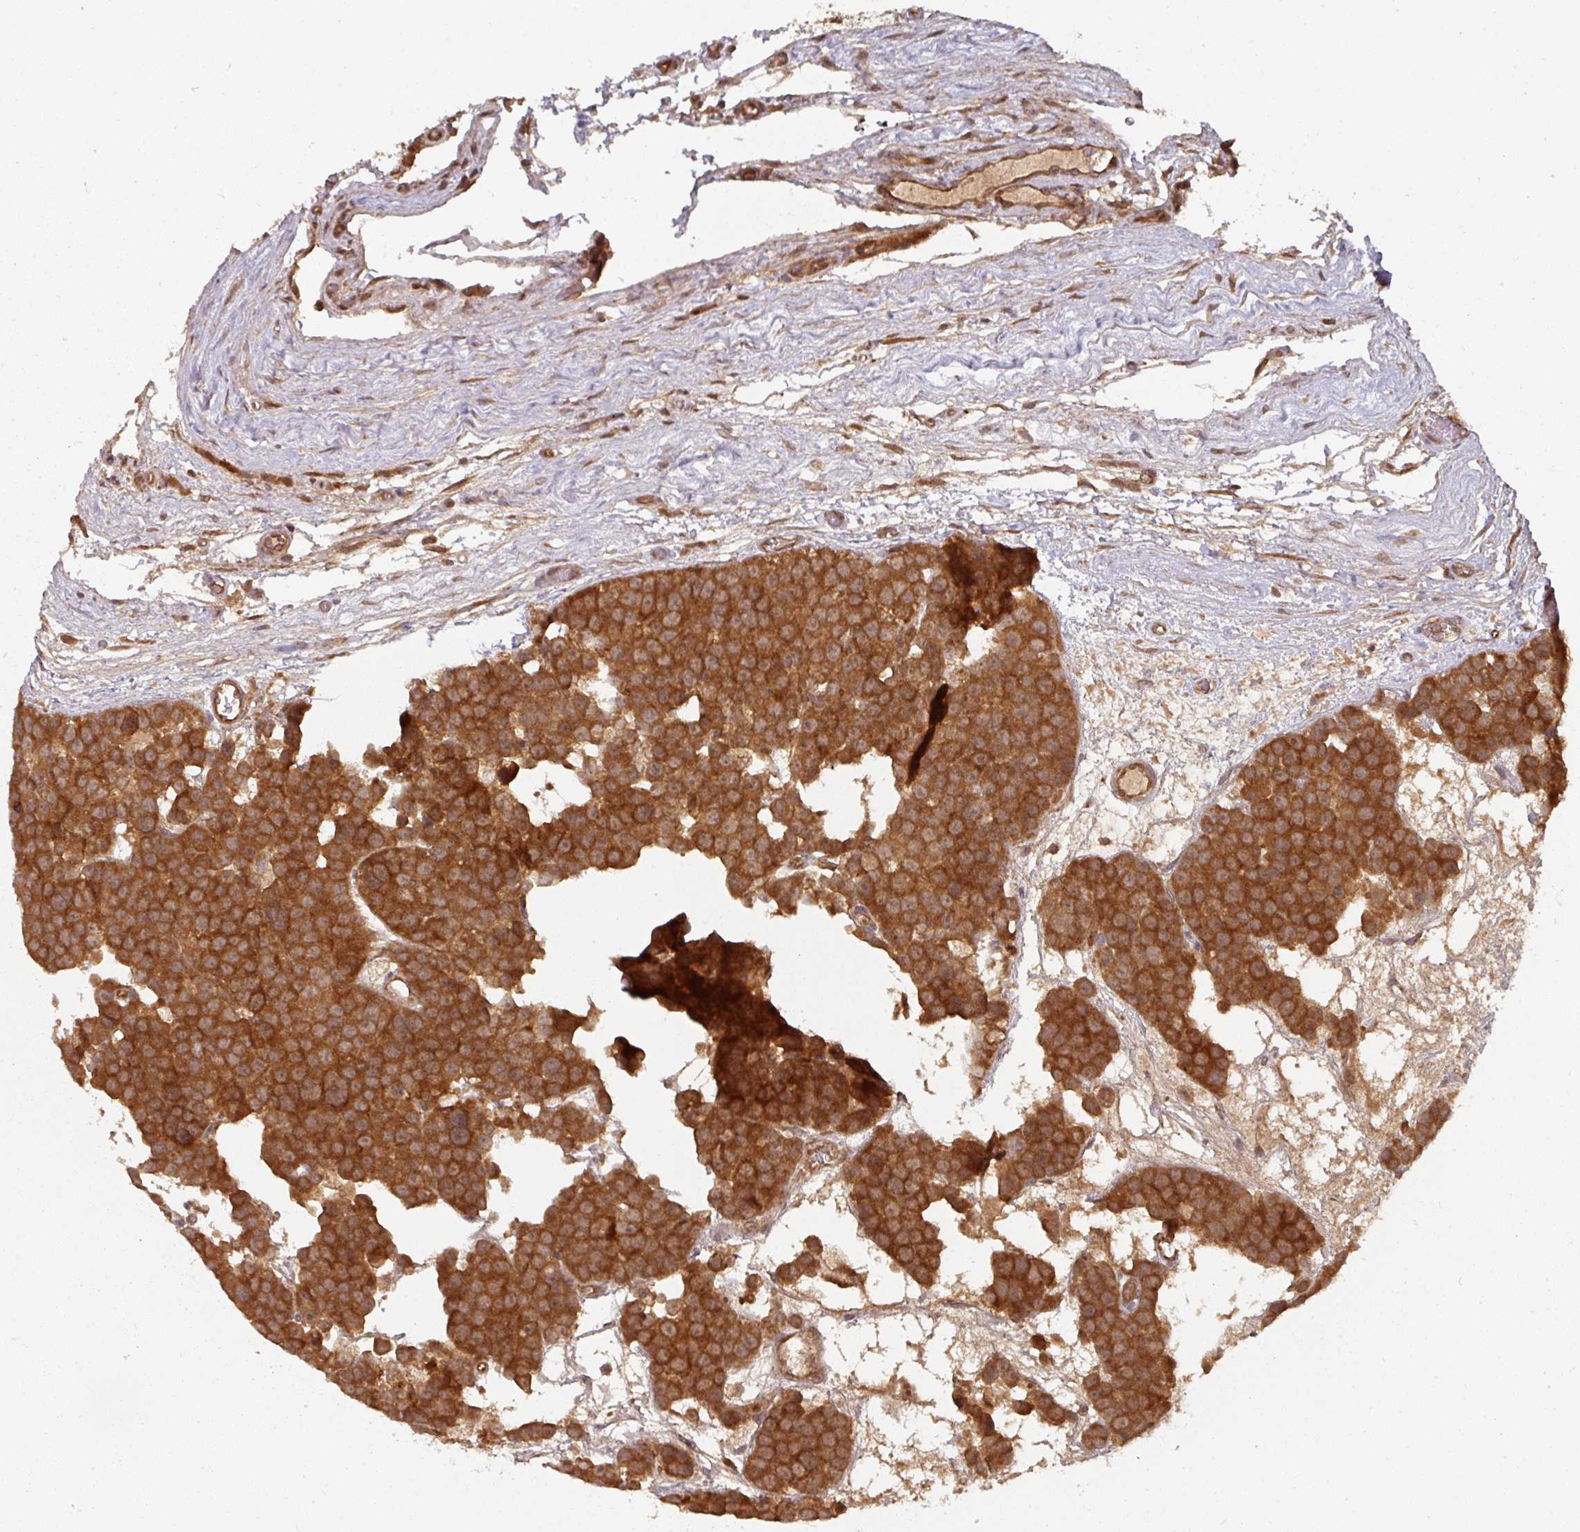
{"staining": {"intensity": "strong", "quantity": ">75%", "location": "cytoplasmic/membranous"}, "tissue": "testis cancer", "cell_type": "Tumor cells", "image_type": "cancer", "snomed": [{"axis": "morphology", "description": "Seminoma, NOS"}, {"axis": "topography", "description": "Testis"}], "caption": "Tumor cells reveal high levels of strong cytoplasmic/membranous staining in approximately >75% of cells in testis seminoma.", "gene": "EIF4EBP2", "patient": {"sex": "male", "age": 71}}